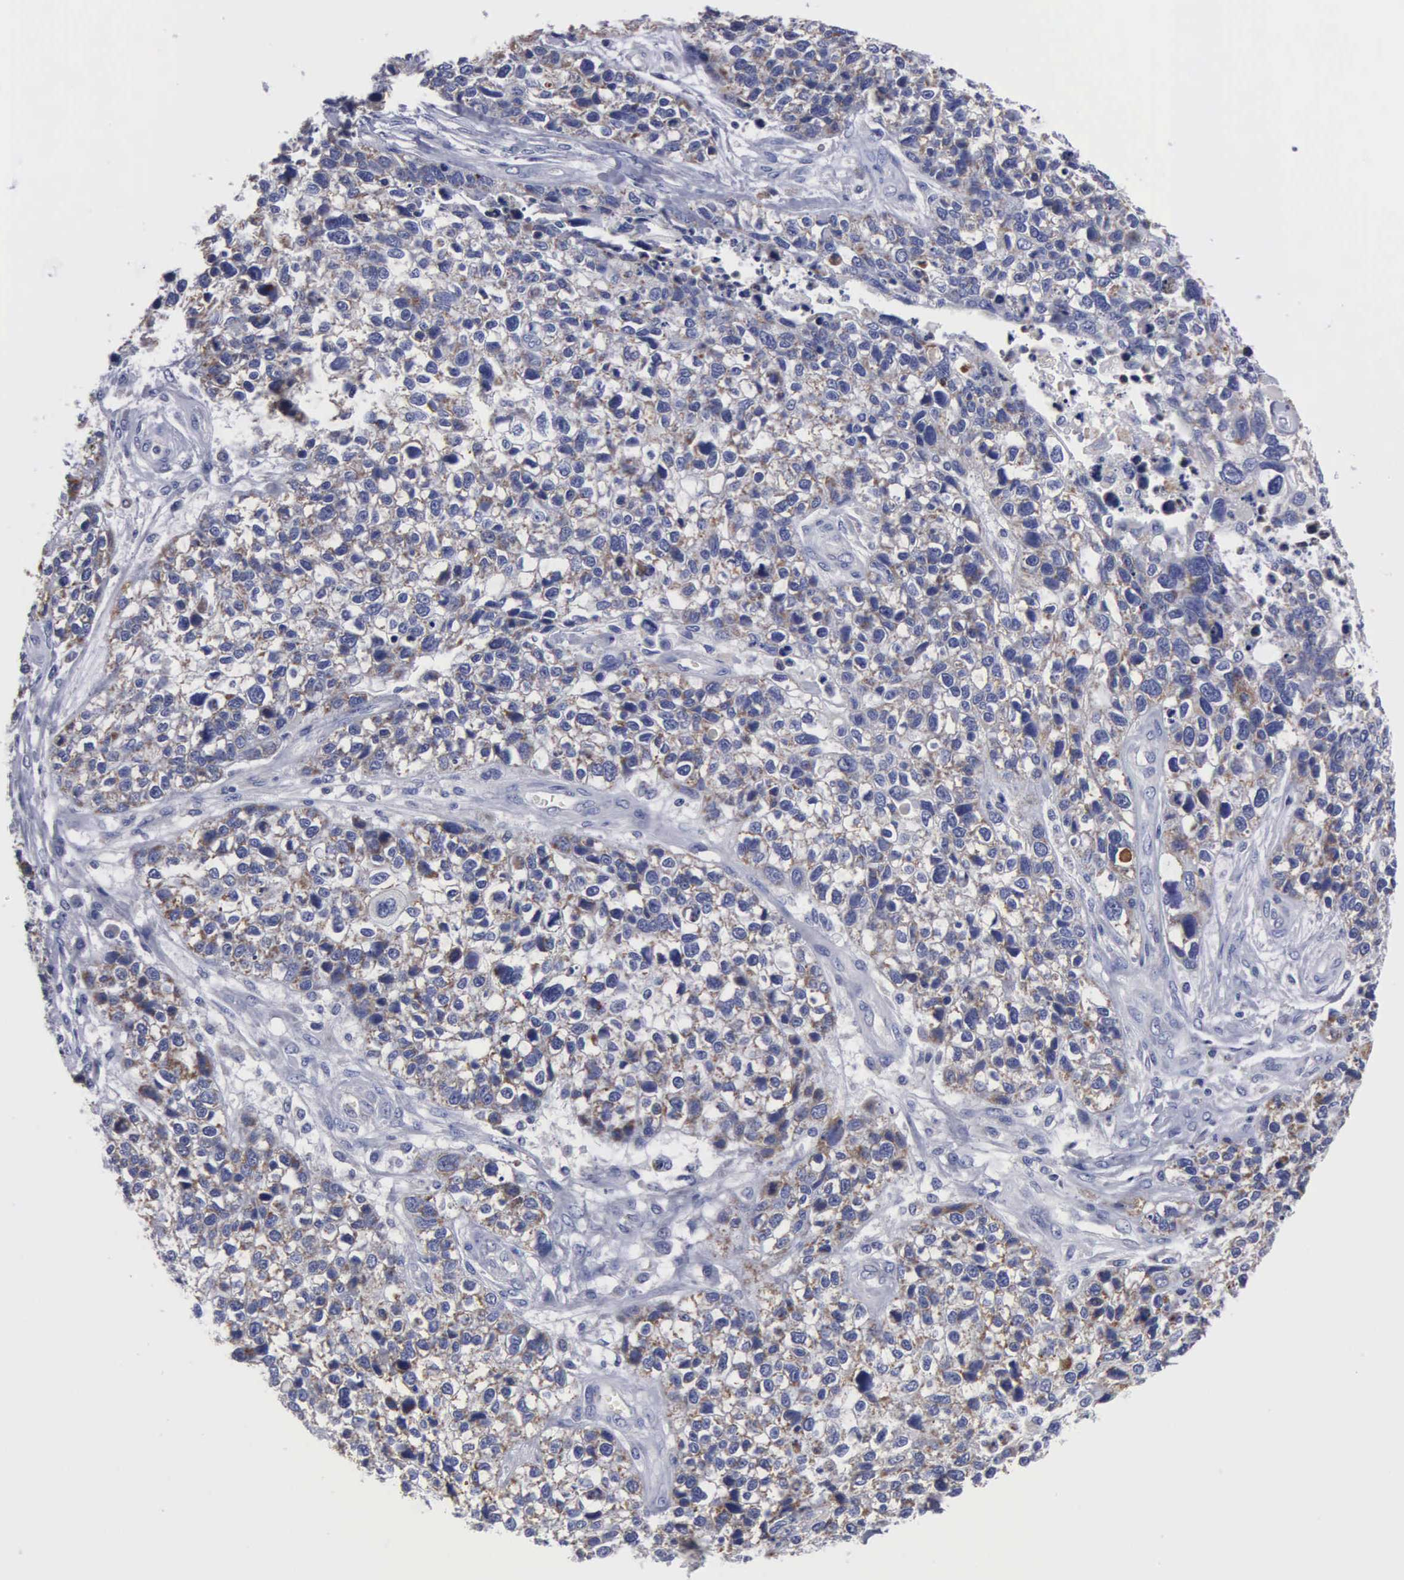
{"staining": {"intensity": "weak", "quantity": "25%-75%", "location": "cytoplasmic/membranous"}, "tissue": "lung cancer", "cell_type": "Tumor cells", "image_type": "cancer", "snomed": [{"axis": "morphology", "description": "Squamous cell carcinoma, NOS"}, {"axis": "topography", "description": "Lymph node"}, {"axis": "topography", "description": "Lung"}], "caption": "About 25%-75% of tumor cells in lung cancer (squamous cell carcinoma) show weak cytoplasmic/membranous protein positivity as visualized by brown immunohistochemical staining.", "gene": "PTGS2", "patient": {"sex": "male", "age": 74}}